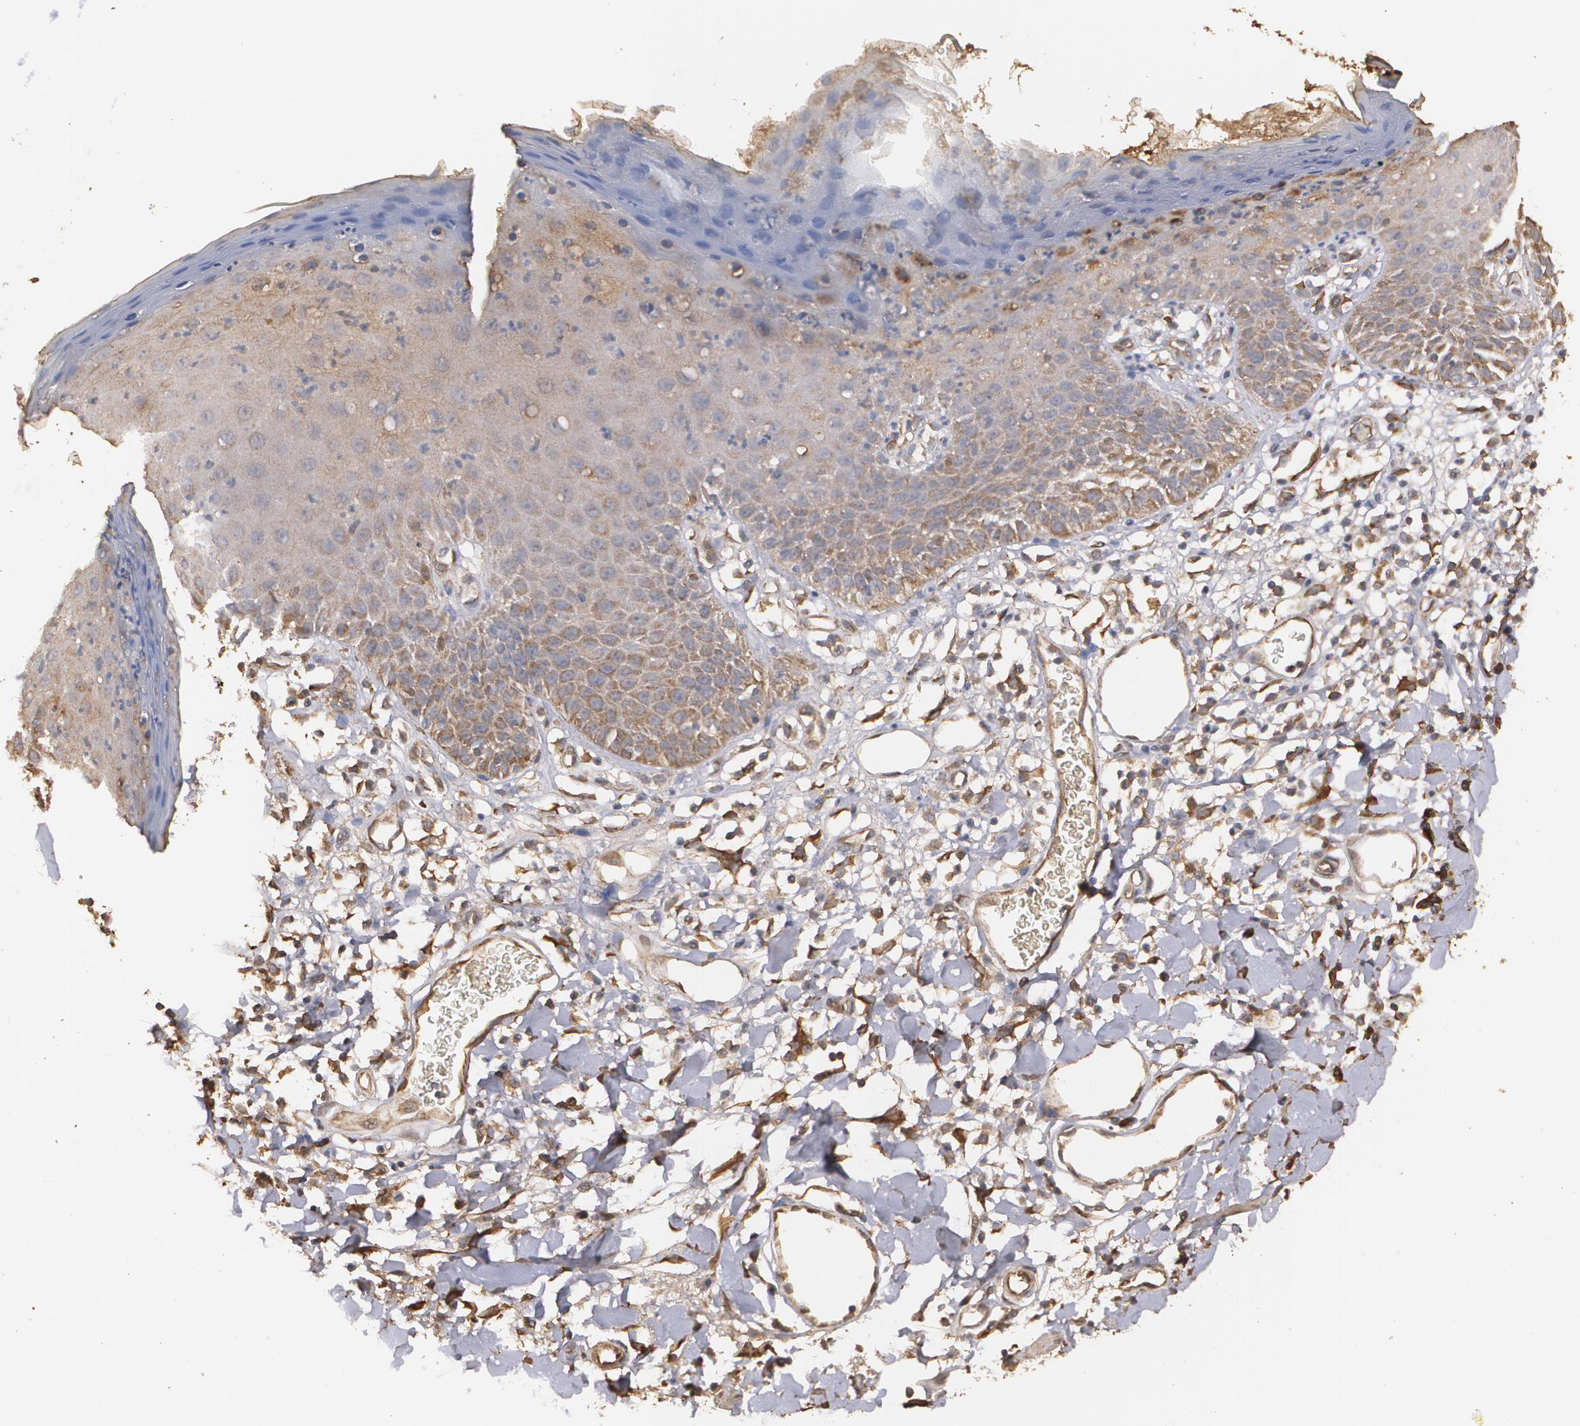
{"staining": {"intensity": "weak", "quantity": ">75%", "location": "cytoplasmic/membranous"}, "tissue": "skin", "cell_type": "Epidermal cells", "image_type": "normal", "snomed": [{"axis": "morphology", "description": "Normal tissue, NOS"}, {"axis": "topography", "description": "Vulva"}, {"axis": "topography", "description": "Peripheral nerve tissue"}], "caption": "IHC of unremarkable human skin reveals low levels of weak cytoplasmic/membranous staining in approximately >75% of epidermal cells.", "gene": "PON1", "patient": {"sex": "female", "age": 68}}